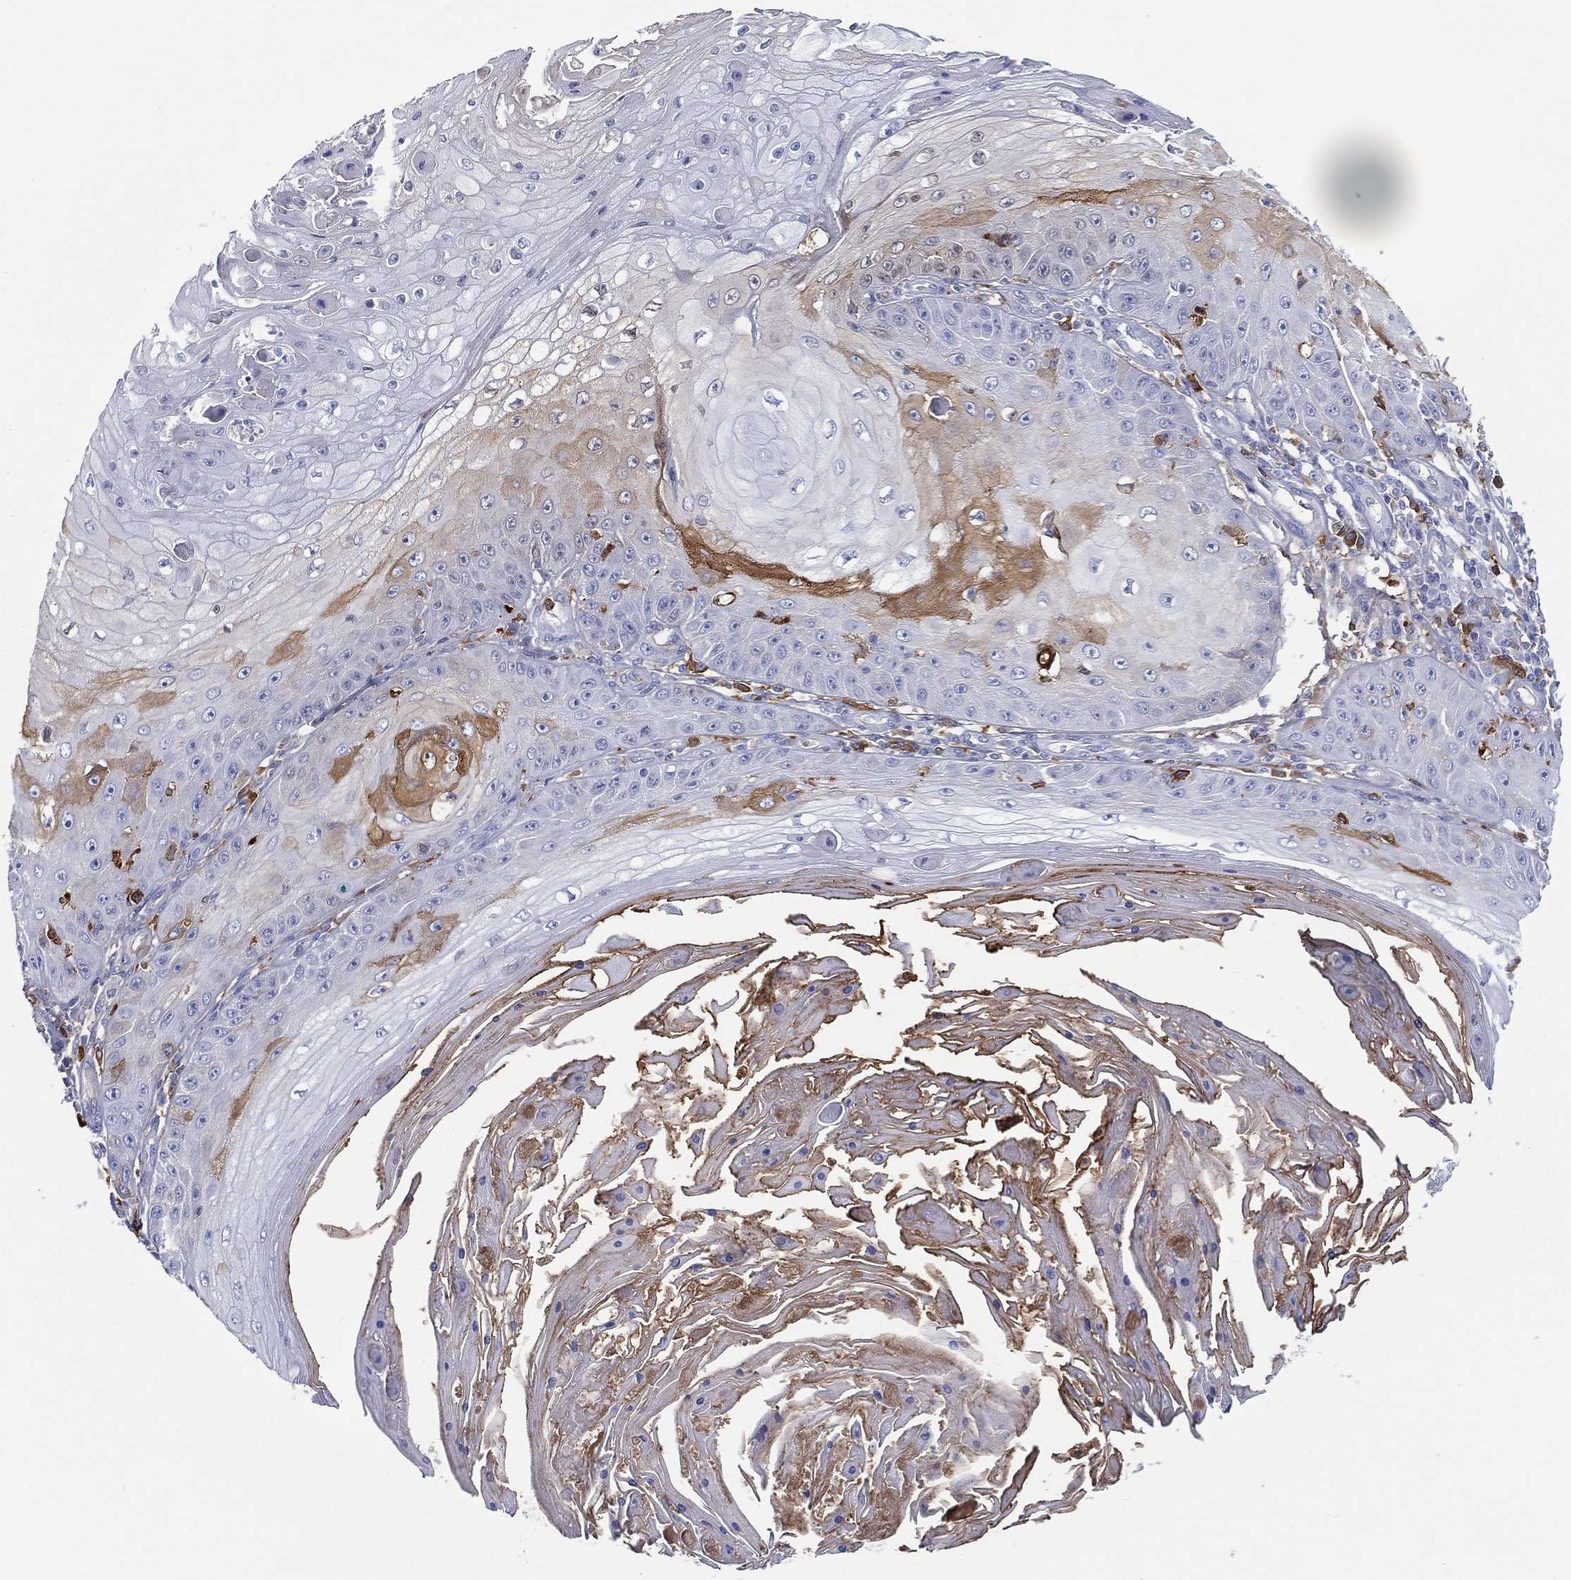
{"staining": {"intensity": "moderate", "quantity": "<25%", "location": "cytoplasmic/membranous"}, "tissue": "skin cancer", "cell_type": "Tumor cells", "image_type": "cancer", "snomed": [{"axis": "morphology", "description": "Squamous cell carcinoma, NOS"}, {"axis": "topography", "description": "Skin"}], "caption": "Immunohistochemistry (IHC) (DAB (3,3'-diaminobenzidine)) staining of skin cancer demonstrates moderate cytoplasmic/membranous protein expression in approximately <25% of tumor cells. The staining is performed using DAB (3,3'-diaminobenzidine) brown chromogen to label protein expression. The nuclei are counter-stained blue using hematoxylin.", "gene": "IFNB1", "patient": {"sex": "male", "age": 70}}